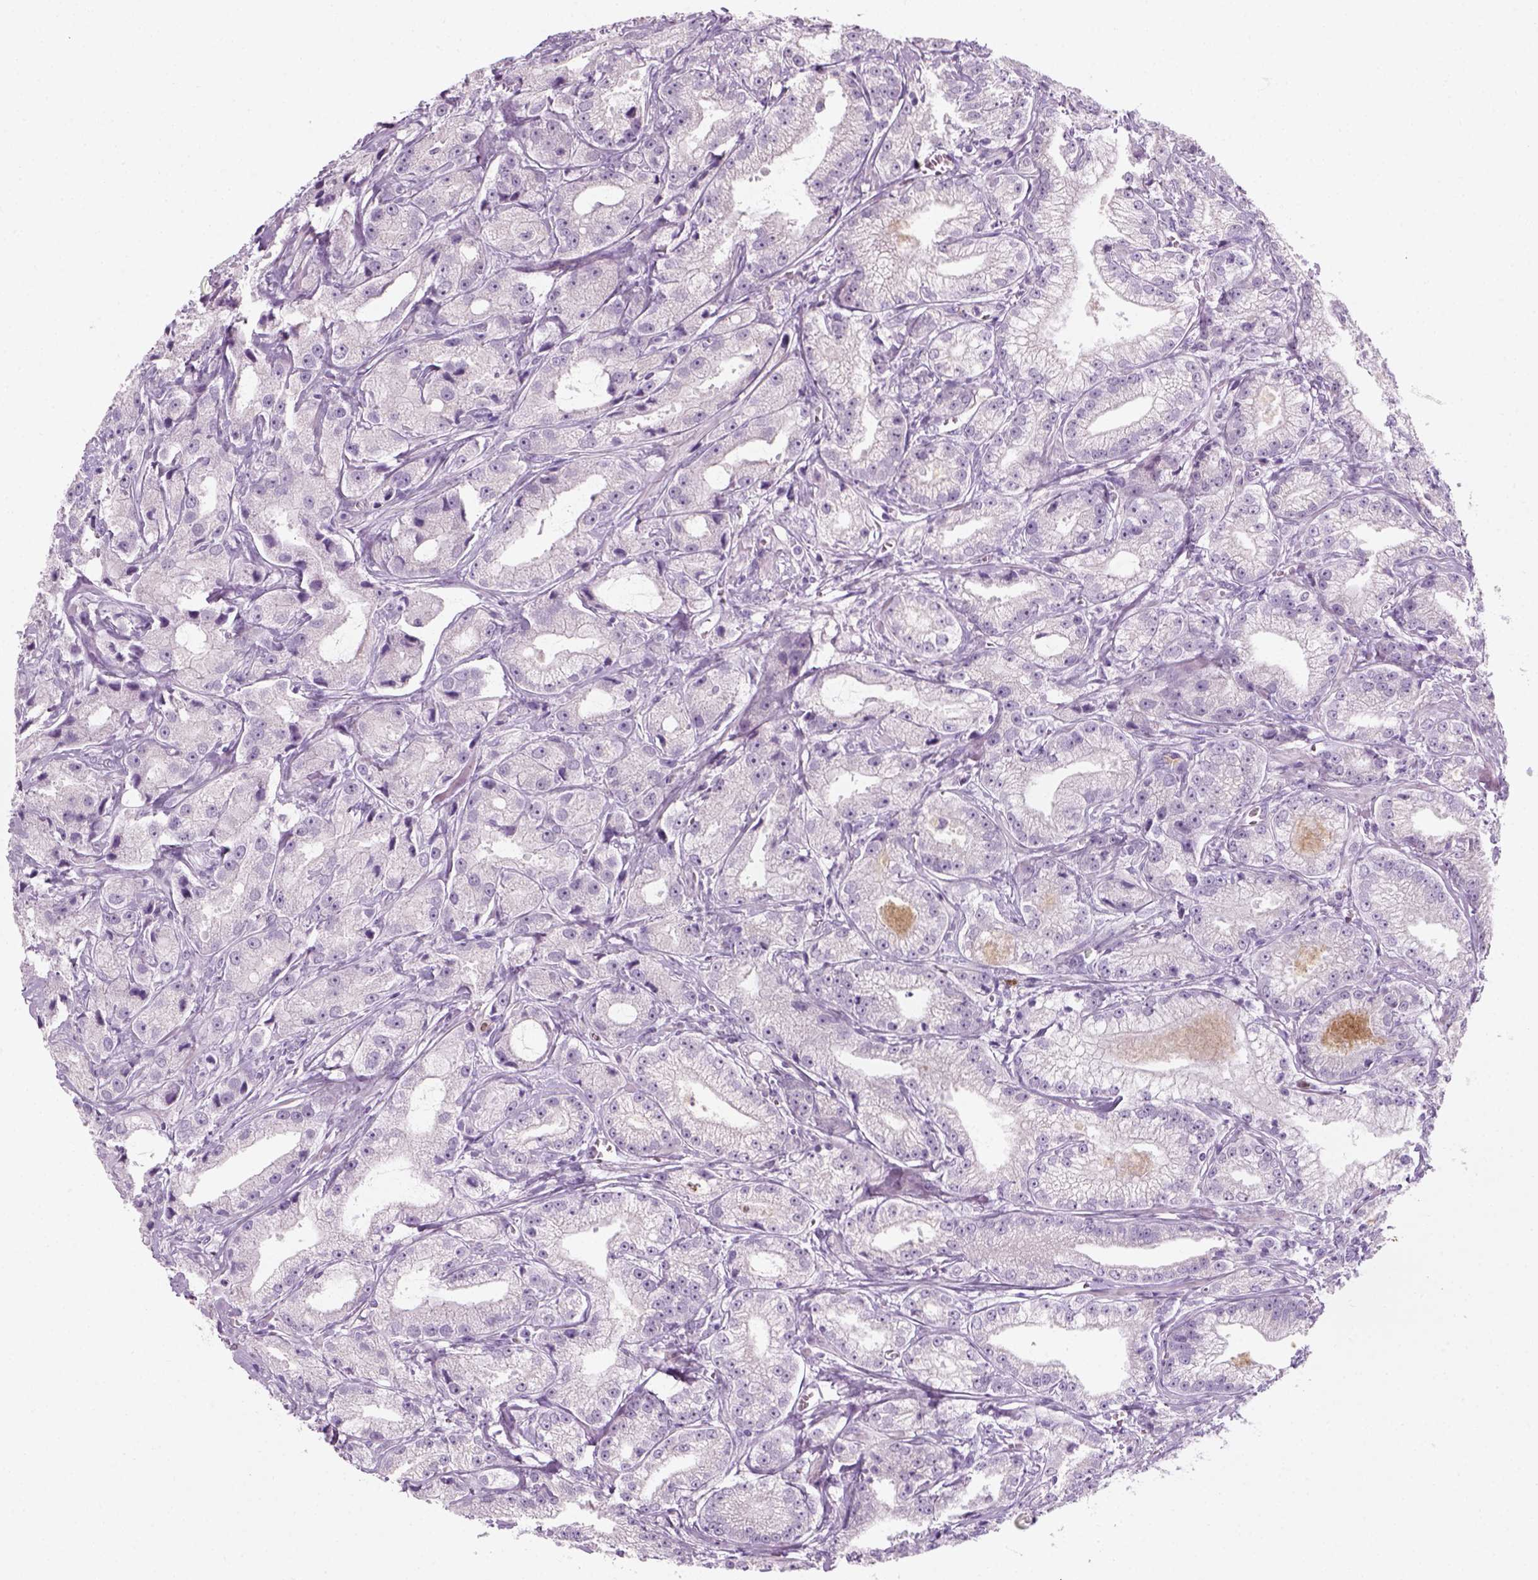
{"staining": {"intensity": "negative", "quantity": "none", "location": "none"}, "tissue": "prostate cancer", "cell_type": "Tumor cells", "image_type": "cancer", "snomed": [{"axis": "morphology", "description": "Adenocarcinoma, High grade"}, {"axis": "topography", "description": "Prostate"}], "caption": "Immunohistochemistry (IHC) histopathology image of neoplastic tissue: human prostate cancer (high-grade adenocarcinoma) stained with DAB (3,3'-diaminobenzidine) displays no significant protein expression in tumor cells. The staining is performed using DAB (3,3'-diaminobenzidine) brown chromogen with nuclei counter-stained in using hematoxylin.", "gene": "IL4", "patient": {"sex": "male", "age": 64}}